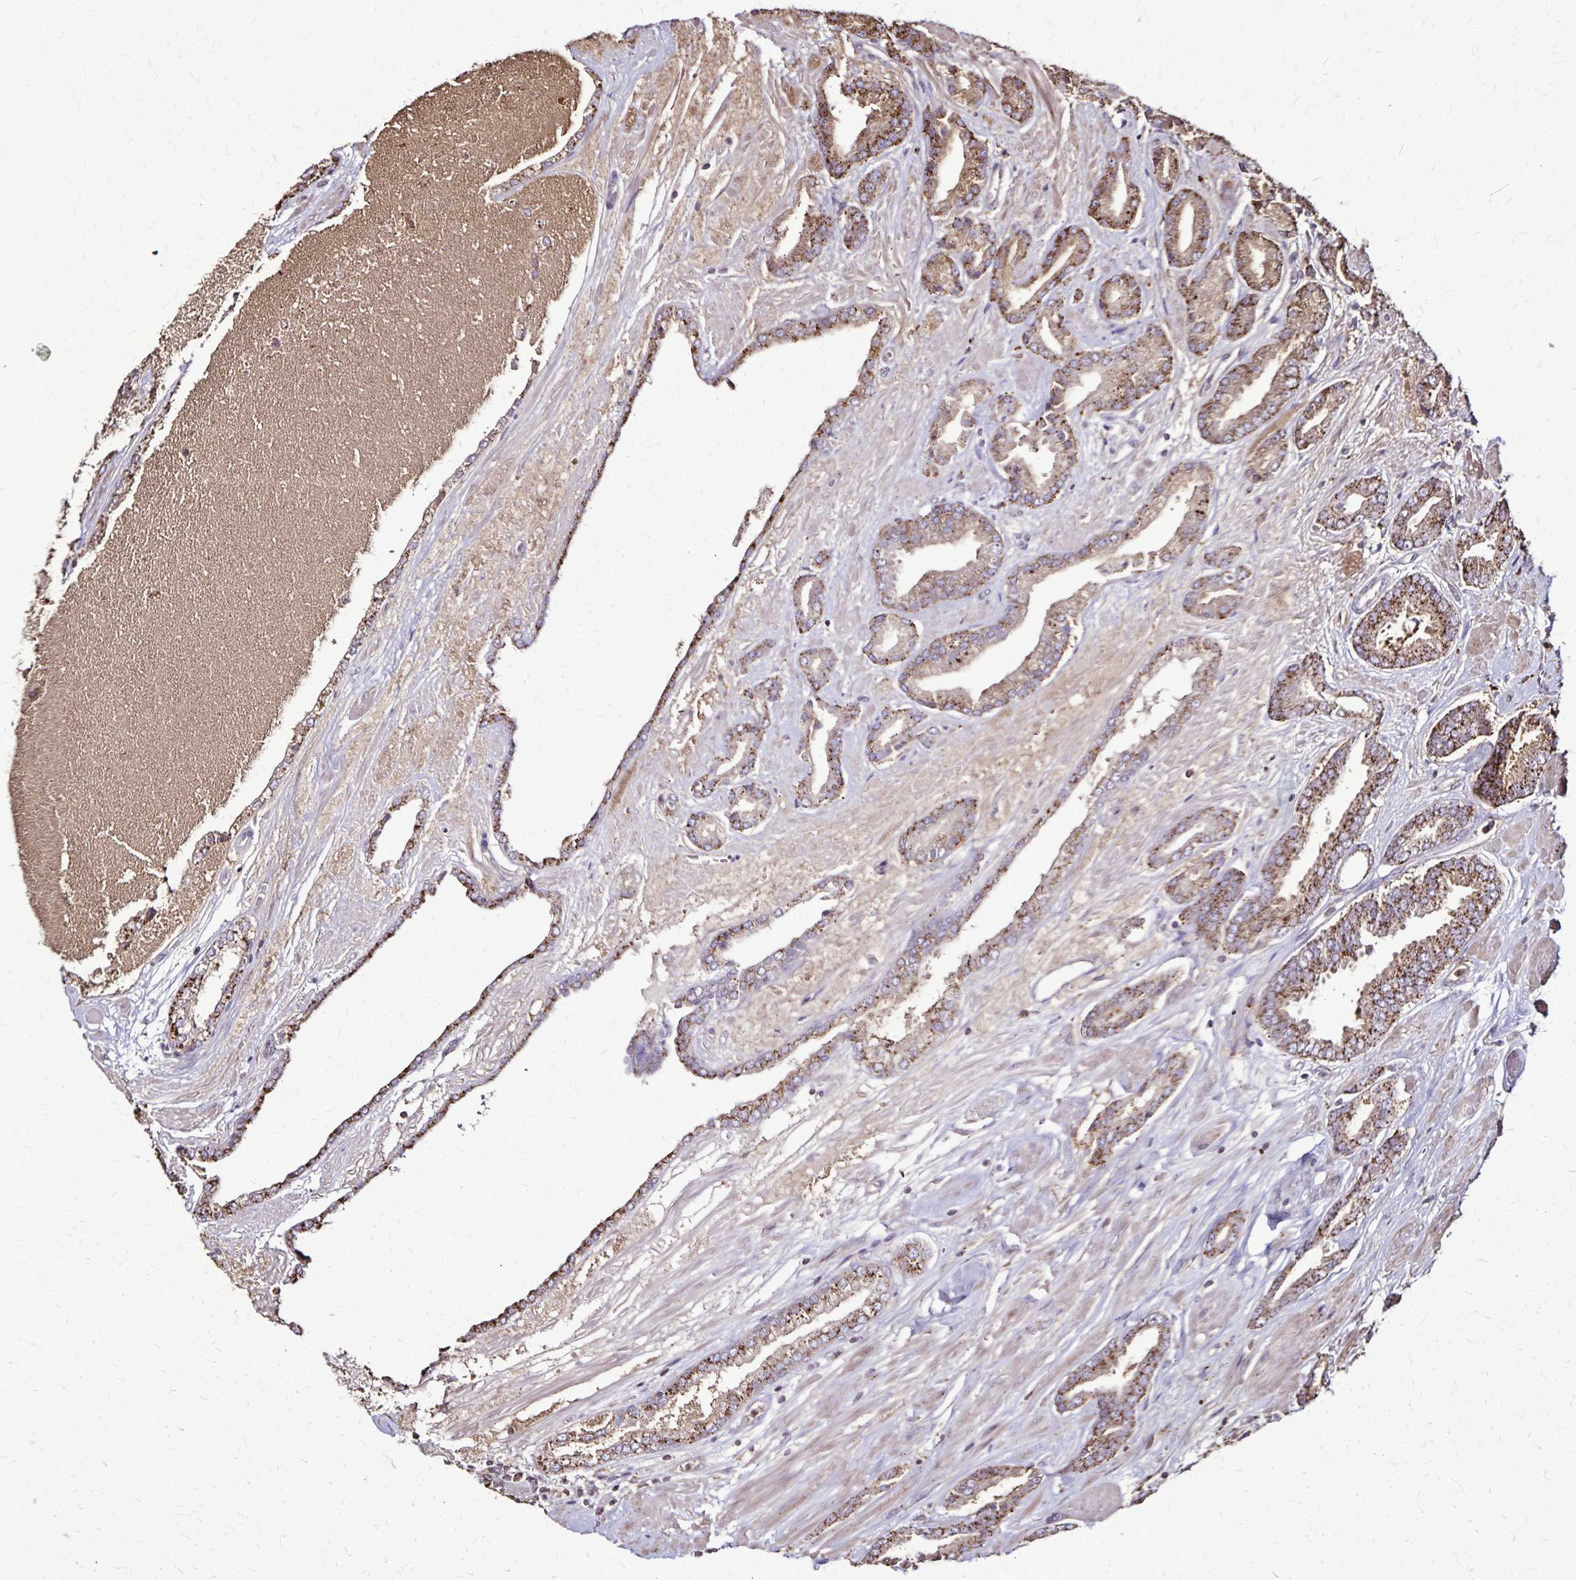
{"staining": {"intensity": "moderate", "quantity": ">75%", "location": "cytoplasmic/membranous"}, "tissue": "prostate cancer", "cell_type": "Tumor cells", "image_type": "cancer", "snomed": [{"axis": "morphology", "description": "Adenocarcinoma, High grade"}, {"axis": "topography", "description": "Prostate"}], "caption": "Immunohistochemical staining of human prostate high-grade adenocarcinoma shows medium levels of moderate cytoplasmic/membranous expression in about >75% of tumor cells.", "gene": "CHMP1B", "patient": {"sex": "male", "age": 56}}